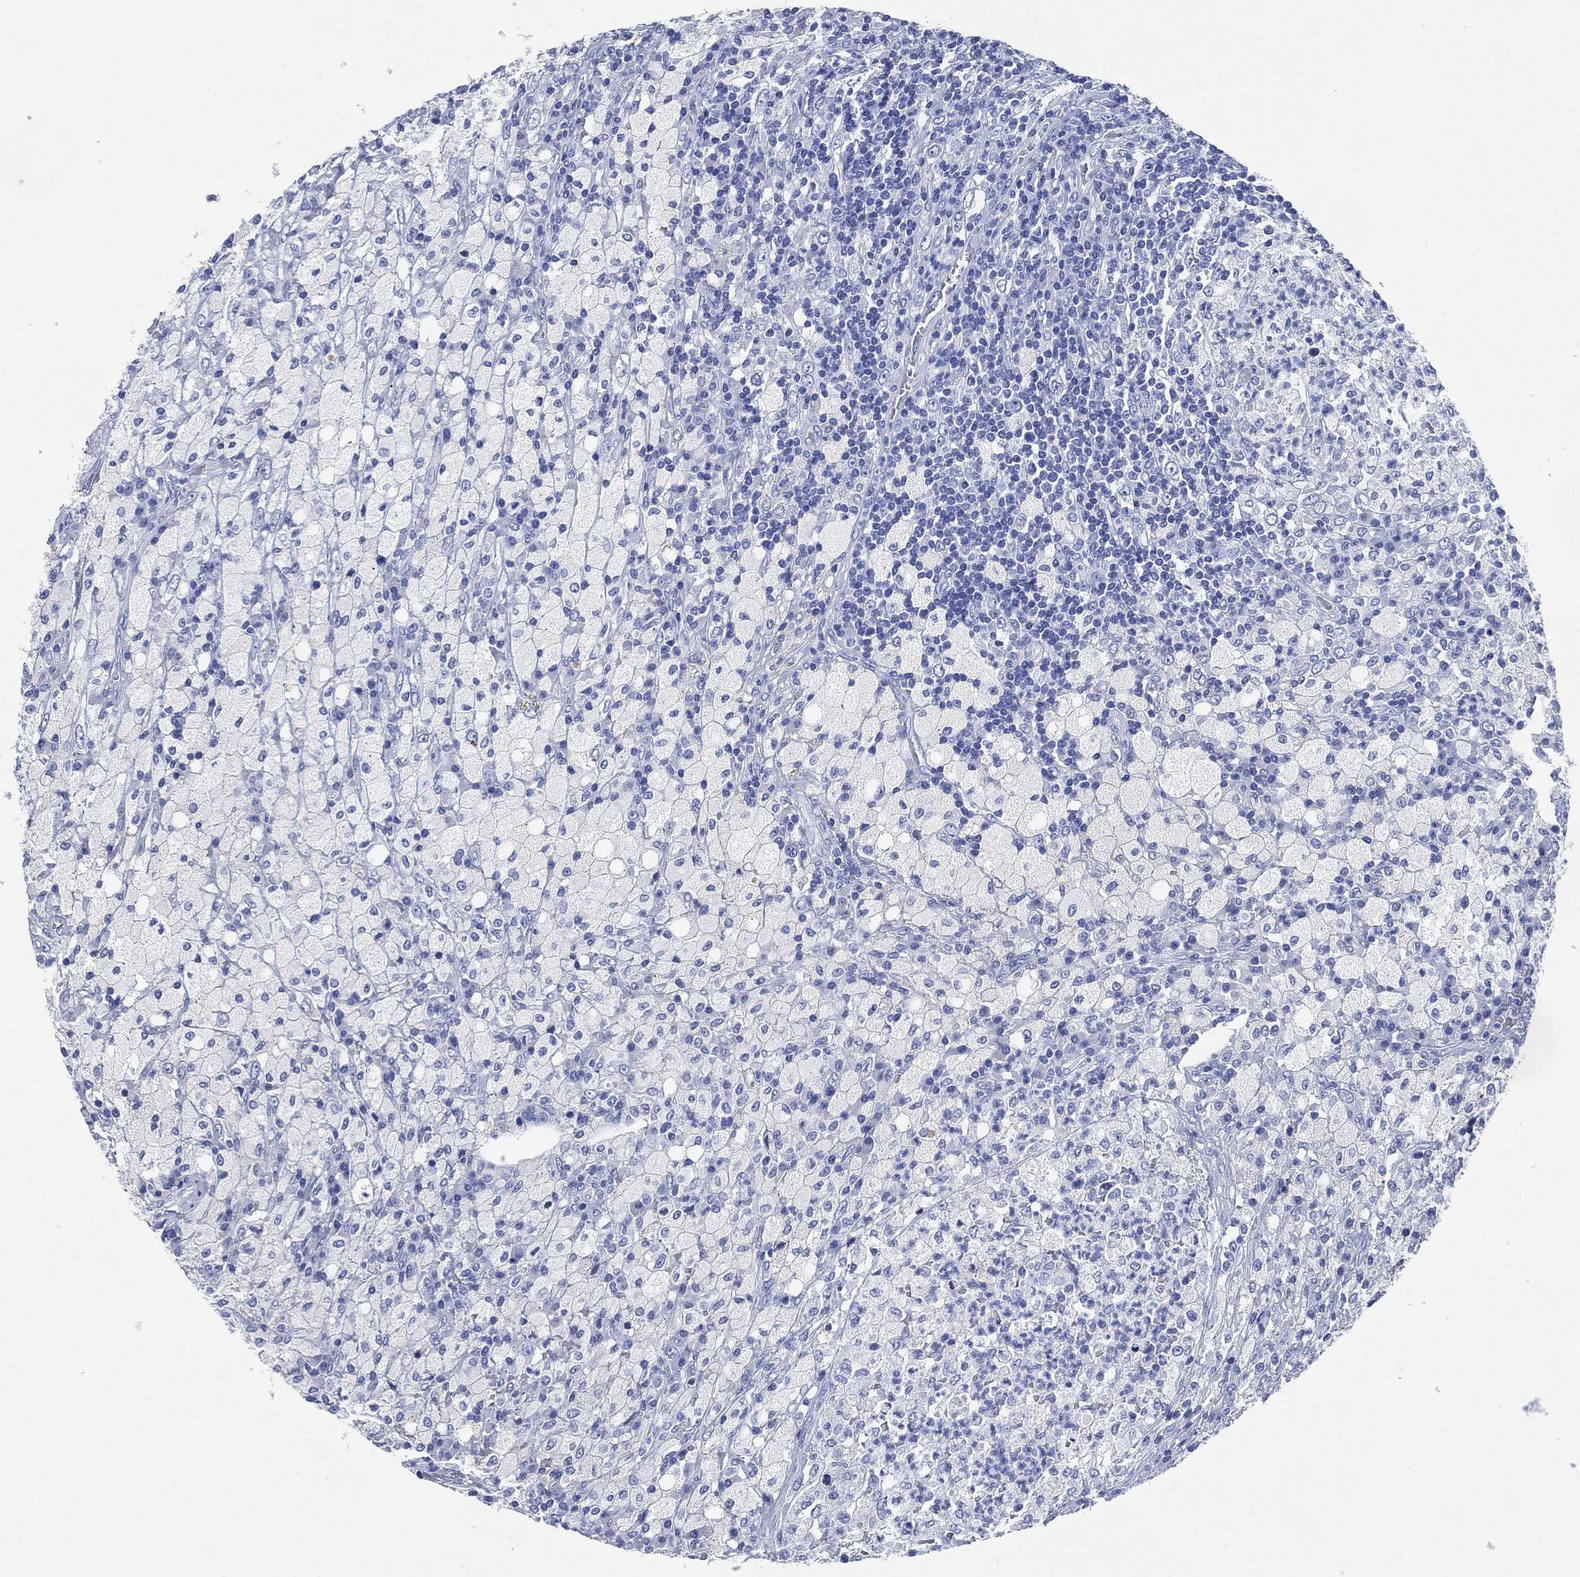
{"staining": {"intensity": "negative", "quantity": "none", "location": "none"}, "tissue": "testis cancer", "cell_type": "Tumor cells", "image_type": "cancer", "snomed": [{"axis": "morphology", "description": "Necrosis, NOS"}, {"axis": "morphology", "description": "Carcinoma, Embryonal, NOS"}, {"axis": "topography", "description": "Testis"}], "caption": "High magnification brightfield microscopy of testis cancer (embryonal carcinoma) stained with DAB (3,3'-diaminobenzidine) (brown) and counterstained with hematoxylin (blue): tumor cells show no significant positivity.", "gene": "SIGLECL1", "patient": {"sex": "male", "age": 19}}